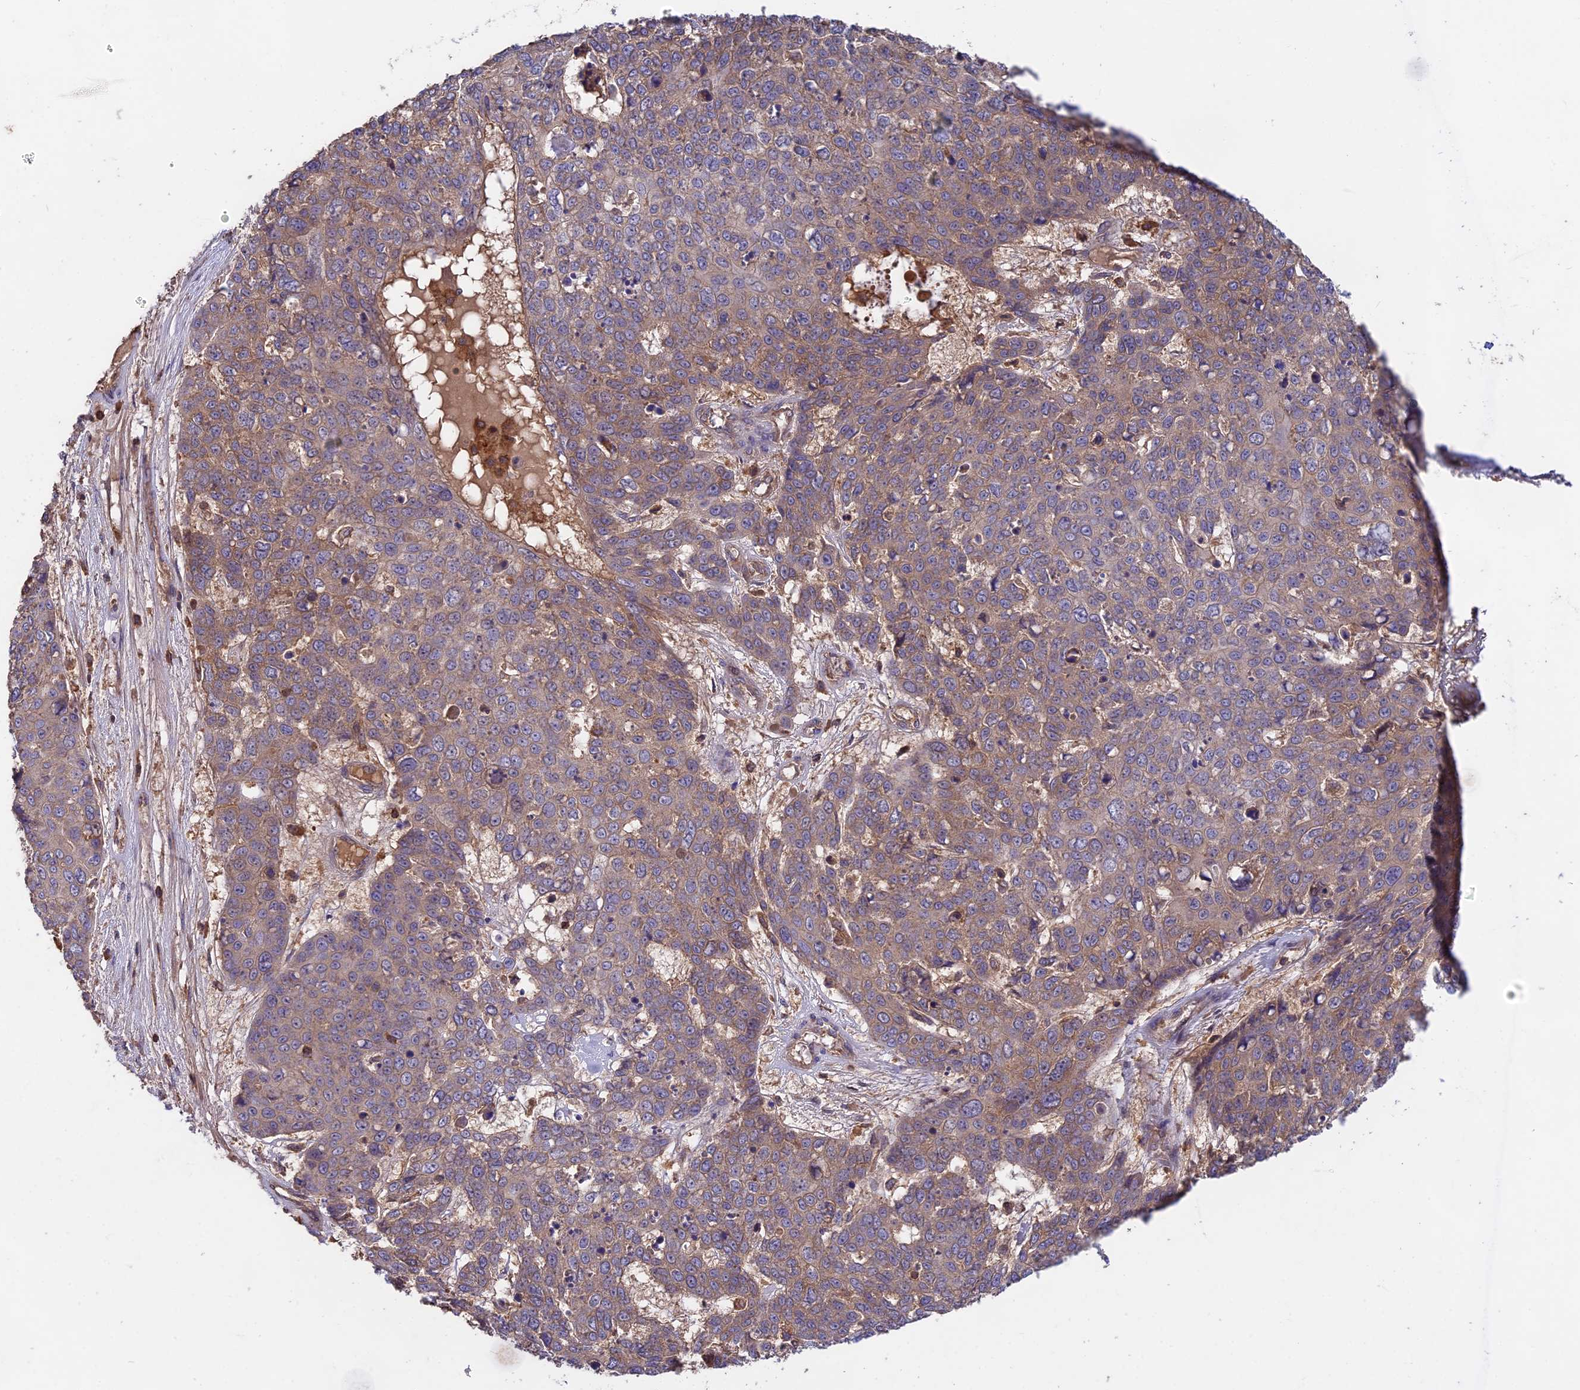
{"staining": {"intensity": "weak", "quantity": ">75%", "location": "cytoplasmic/membranous"}, "tissue": "skin cancer", "cell_type": "Tumor cells", "image_type": "cancer", "snomed": [{"axis": "morphology", "description": "Squamous cell carcinoma, NOS"}, {"axis": "topography", "description": "Skin"}], "caption": "Skin cancer stained with a protein marker reveals weak staining in tumor cells.", "gene": "NUDT8", "patient": {"sex": "male", "age": 71}}